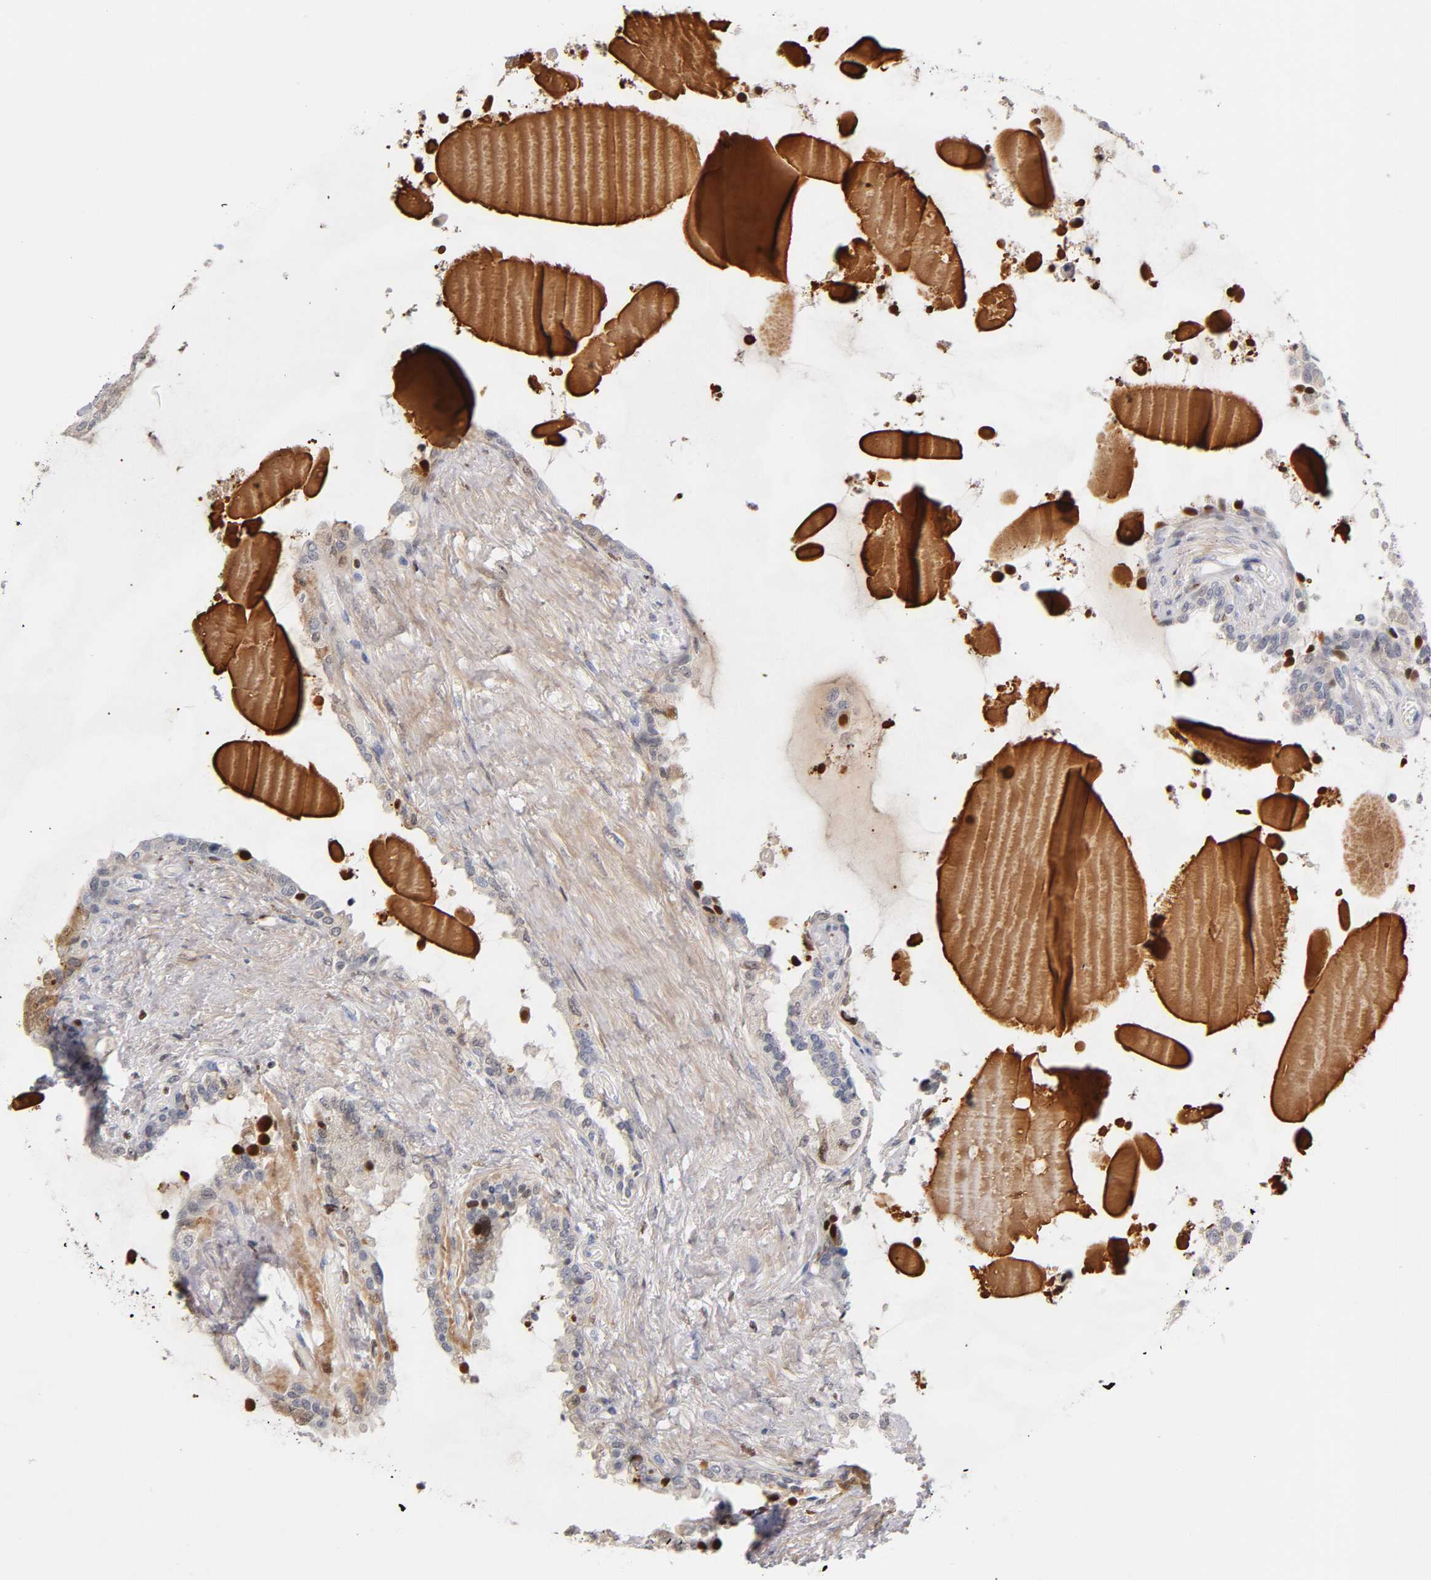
{"staining": {"intensity": "weak", "quantity": "<25%", "location": "cytoplasmic/membranous"}, "tissue": "seminal vesicle", "cell_type": "Glandular cells", "image_type": "normal", "snomed": [{"axis": "morphology", "description": "Normal tissue, NOS"}, {"axis": "morphology", "description": "Inflammation, NOS"}, {"axis": "topography", "description": "Urinary bladder"}, {"axis": "topography", "description": "Prostate"}, {"axis": "topography", "description": "Seminal veicle"}], "caption": "IHC of normal seminal vesicle exhibits no positivity in glandular cells.", "gene": "RUNX1", "patient": {"sex": "male", "age": 82}}